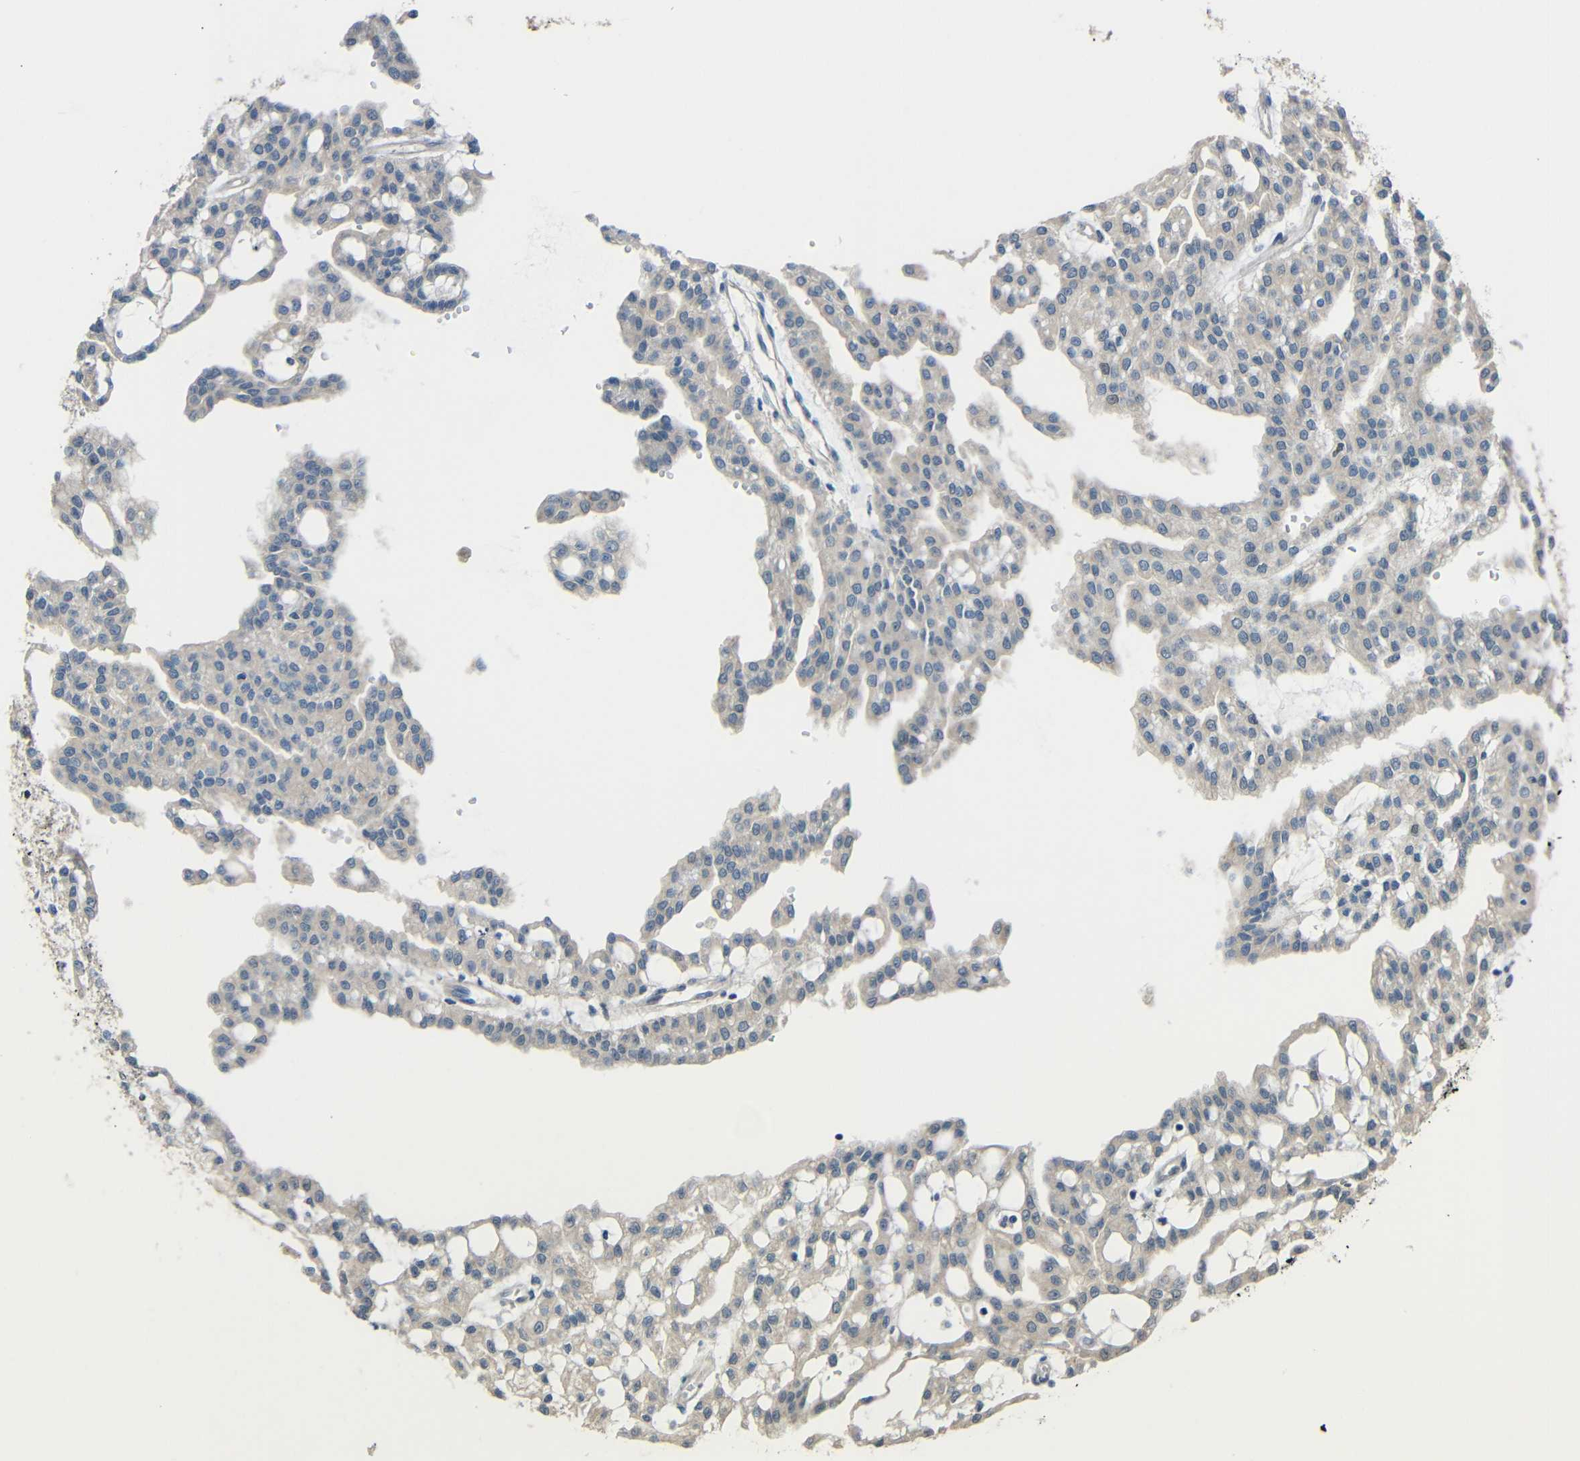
{"staining": {"intensity": "negative", "quantity": "none", "location": "none"}, "tissue": "renal cancer", "cell_type": "Tumor cells", "image_type": "cancer", "snomed": [{"axis": "morphology", "description": "Adenocarcinoma, NOS"}, {"axis": "topography", "description": "Kidney"}], "caption": "Histopathology image shows no significant protein positivity in tumor cells of adenocarcinoma (renal).", "gene": "STBD1", "patient": {"sex": "male", "age": 63}}